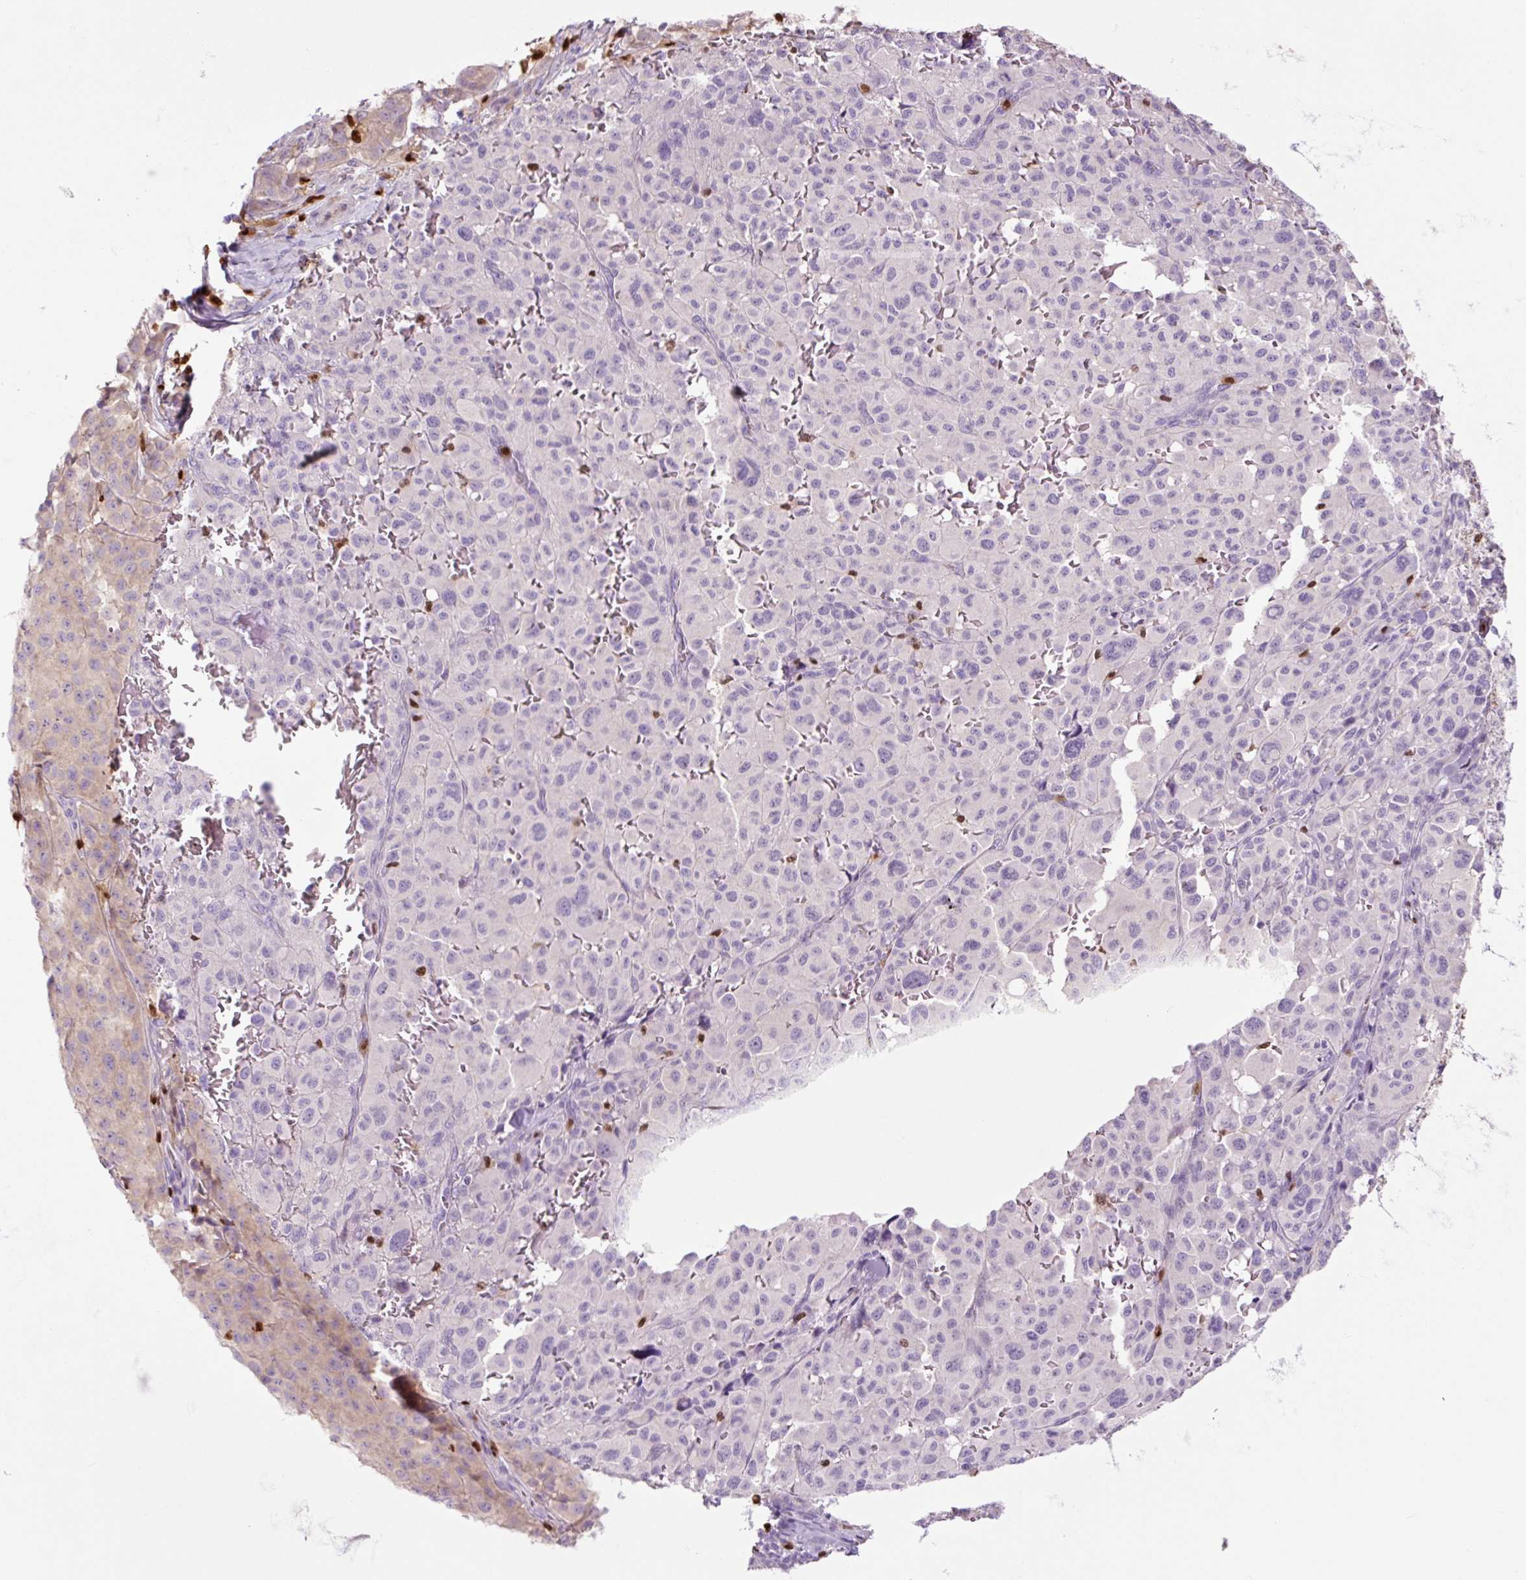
{"staining": {"intensity": "negative", "quantity": "none", "location": "none"}, "tissue": "melanoma", "cell_type": "Tumor cells", "image_type": "cancer", "snomed": [{"axis": "morphology", "description": "Malignant melanoma, NOS"}, {"axis": "topography", "description": "Skin"}], "caption": "High magnification brightfield microscopy of melanoma stained with DAB (brown) and counterstained with hematoxylin (blue): tumor cells show no significant staining.", "gene": "SPI1", "patient": {"sex": "female", "age": 74}}